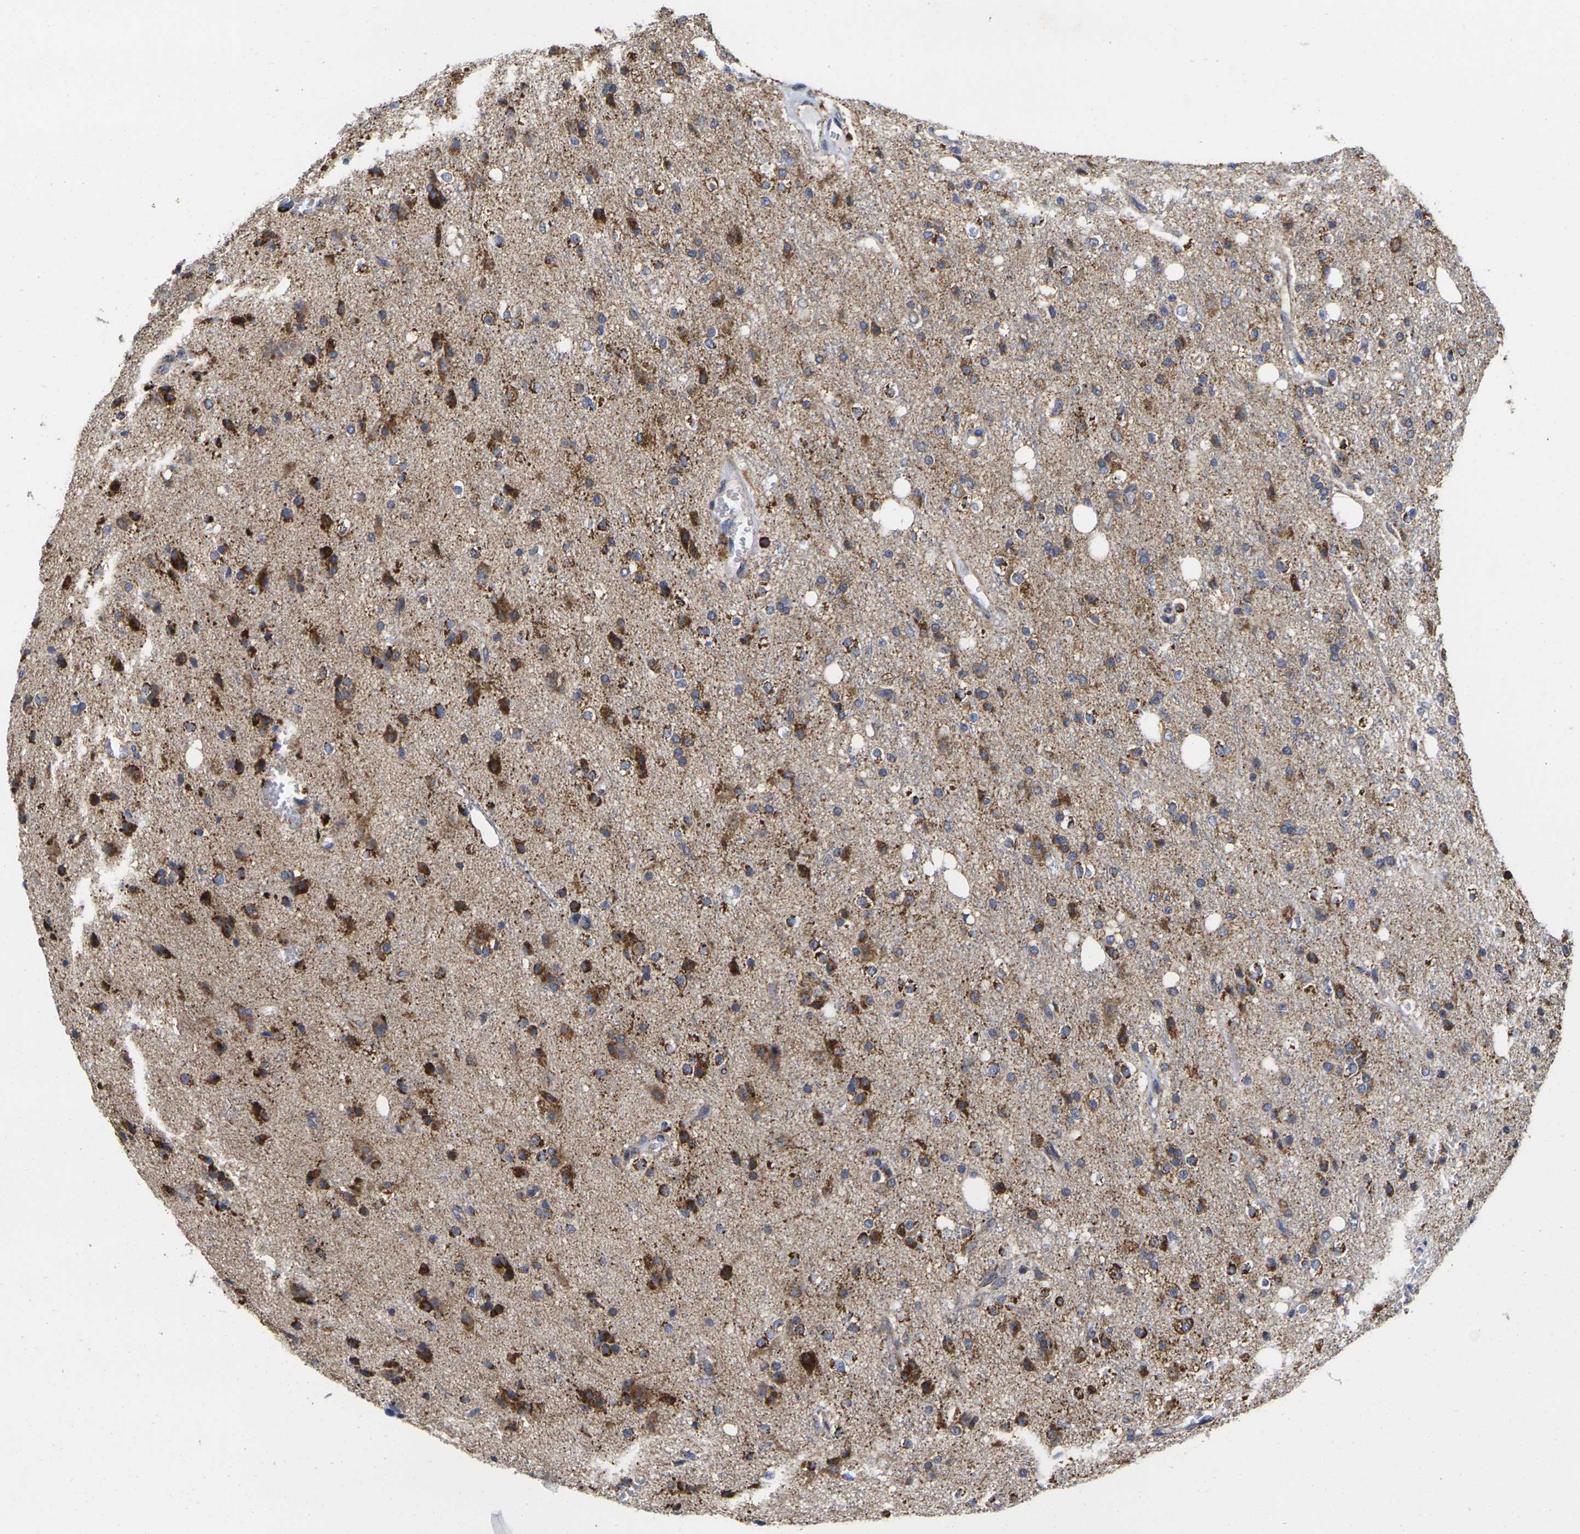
{"staining": {"intensity": "strong", "quantity": ">75%", "location": "cytoplasmic/membranous"}, "tissue": "glioma", "cell_type": "Tumor cells", "image_type": "cancer", "snomed": [{"axis": "morphology", "description": "Glioma, malignant, High grade"}, {"axis": "topography", "description": "Brain"}], "caption": "Protein expression analysis of human glioma reveals strong cytoplasmic/membranous positivity in approximately >75% of tumor cells. (brown staining indicates protein expression, while blue staining denotes nuclei).", "gene": "P2RY11", "patient": {"sex": "male", "age": 47}}